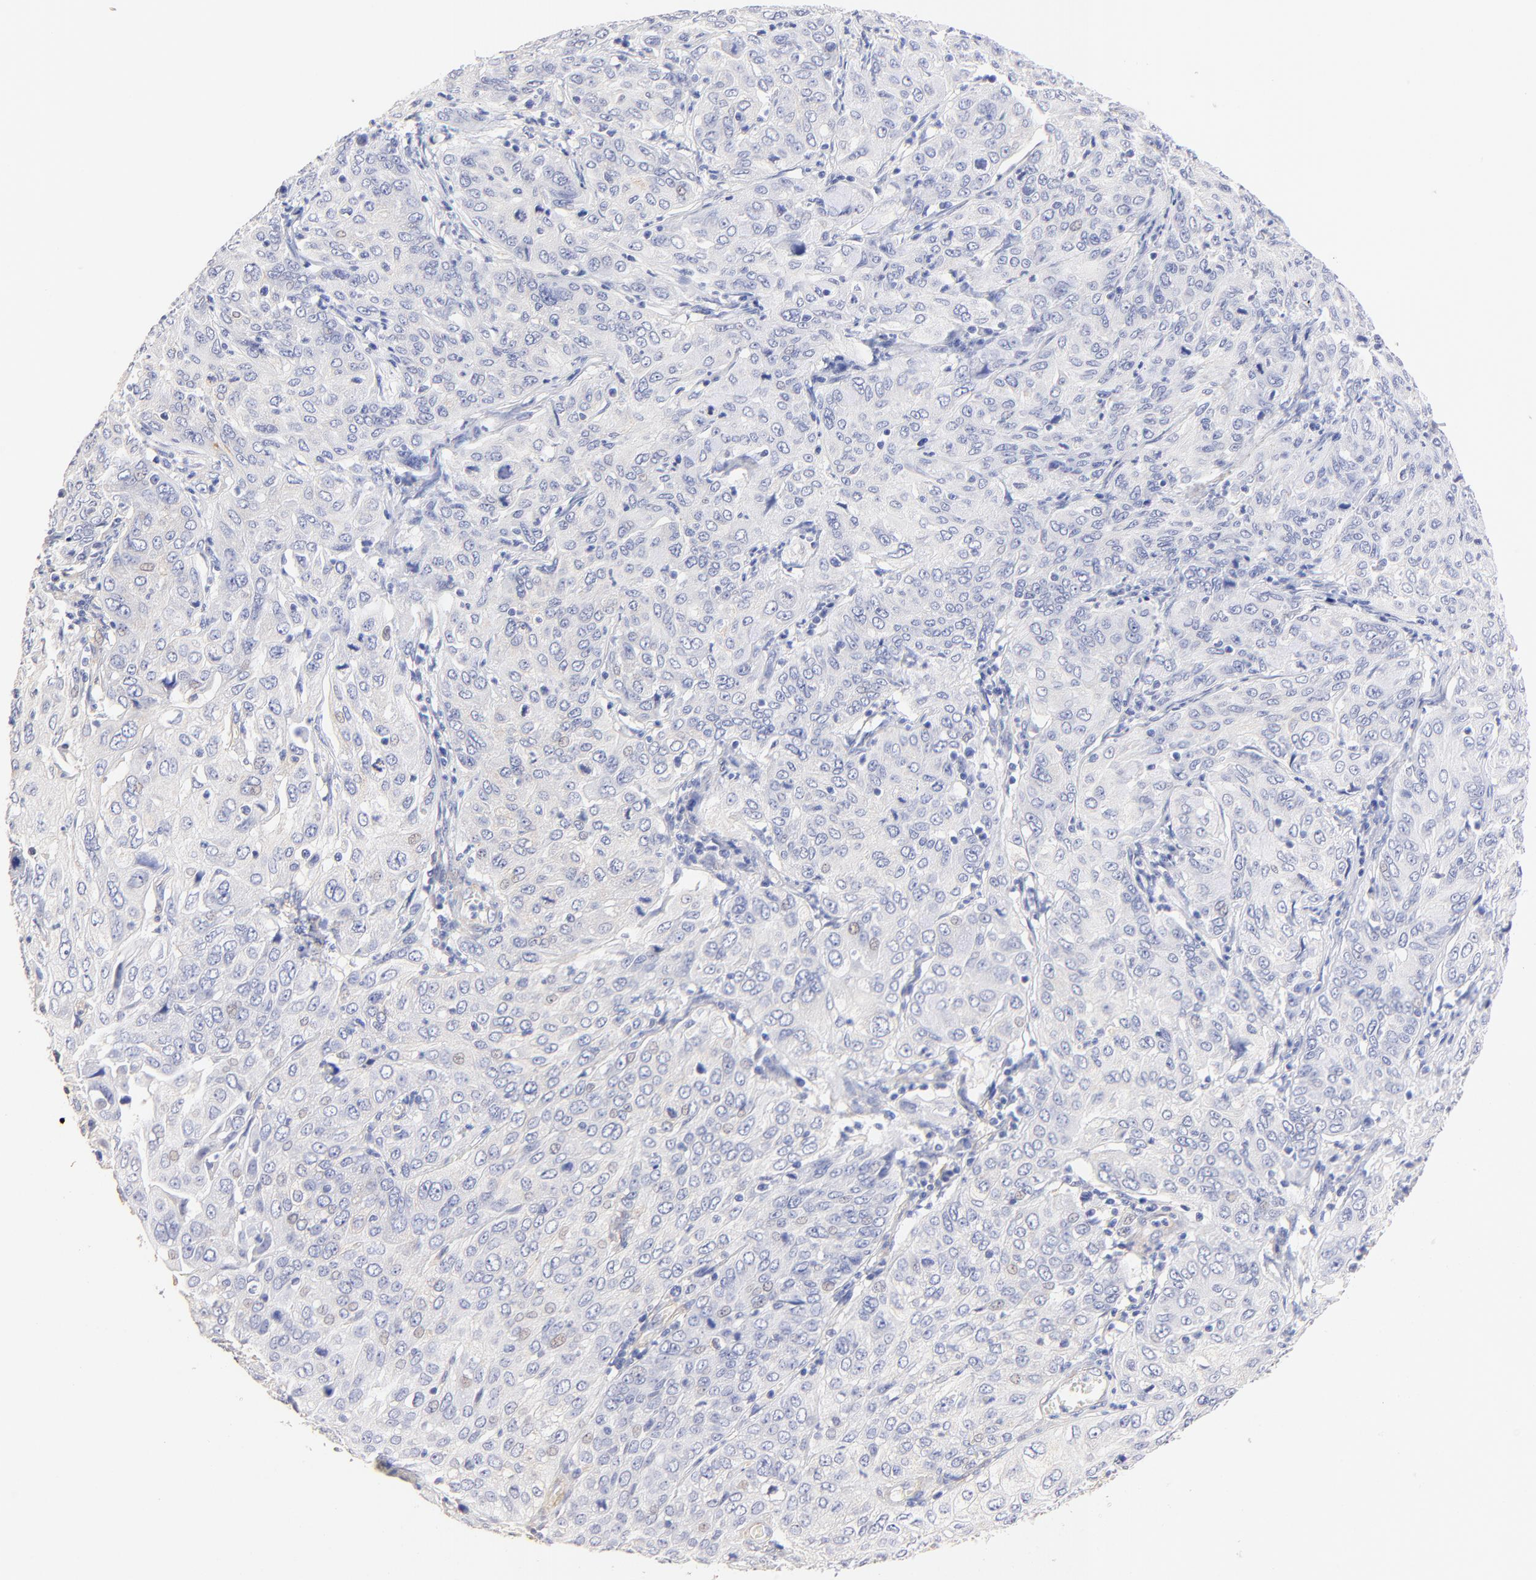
{"staining": {"intensity": "weak", "quantity": "<25%", "location": "cytoplasmic/membranous"}, "tissue": "cervical cancer", "cell_type": "Tumor cells", "image_type": "cancer", "snomed": [{"axis": "morphology", "description": "Squamous cell carcinoma, NOS"}, {"axis": "topography", "description": "Cervix"}], "caption": "This image is of cervical squamous cell carcinoma stained with immunohistochemistry (IHC) to label a protein in brown with the nuclei are counter-stained blue. There is no positivity in tumor cells.", "gene": "ACTRT1", "patient": {"sex": "female", "age": 38}}